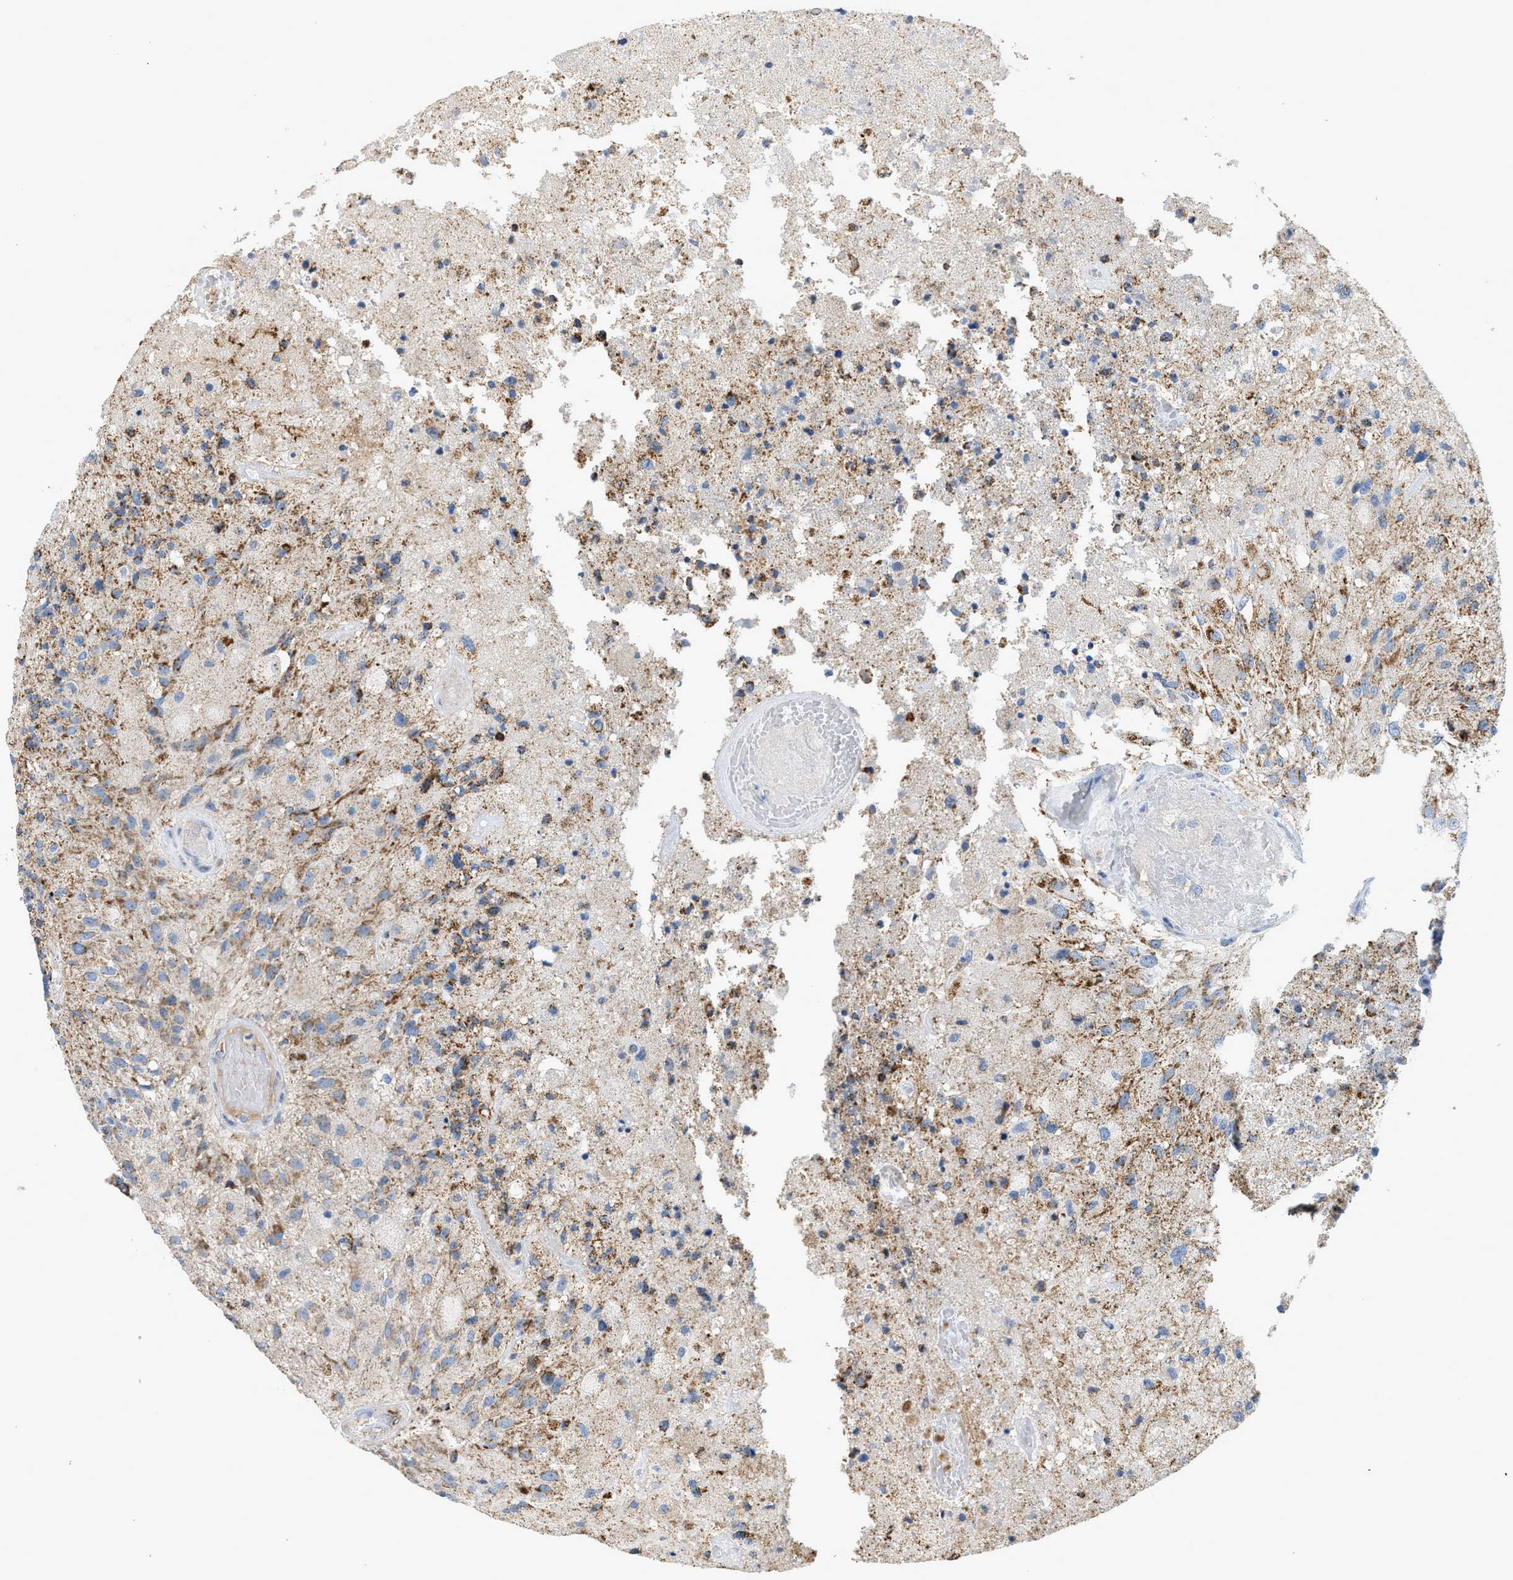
{"staining": {"intensity": "moderate", "quantity": "25%-75%", "location": "cytoplasmic/membranous"}, "tissue": "glioma", "cell_type": "Tumor cells", "image_type": "cancer", "snomed": [{"axis": "morphology", "description": "Normal tissue, NOS"}, {"axis": "morphology", "description": "Glioma, malignant, High grade"}, {"axis": "topography", "description": "Cerebral cortex"}], "caption": "This photomicrograph shows glioma stained with immunohistochemistry (IHC) to label a protein in brown. The cytoplasmic/membranous of tumor cells show moderate positivity for the protein. Nuclei are counter-stained blue.", "gene": "GOT2", "patient": {"sex": "male", "age": 77}}